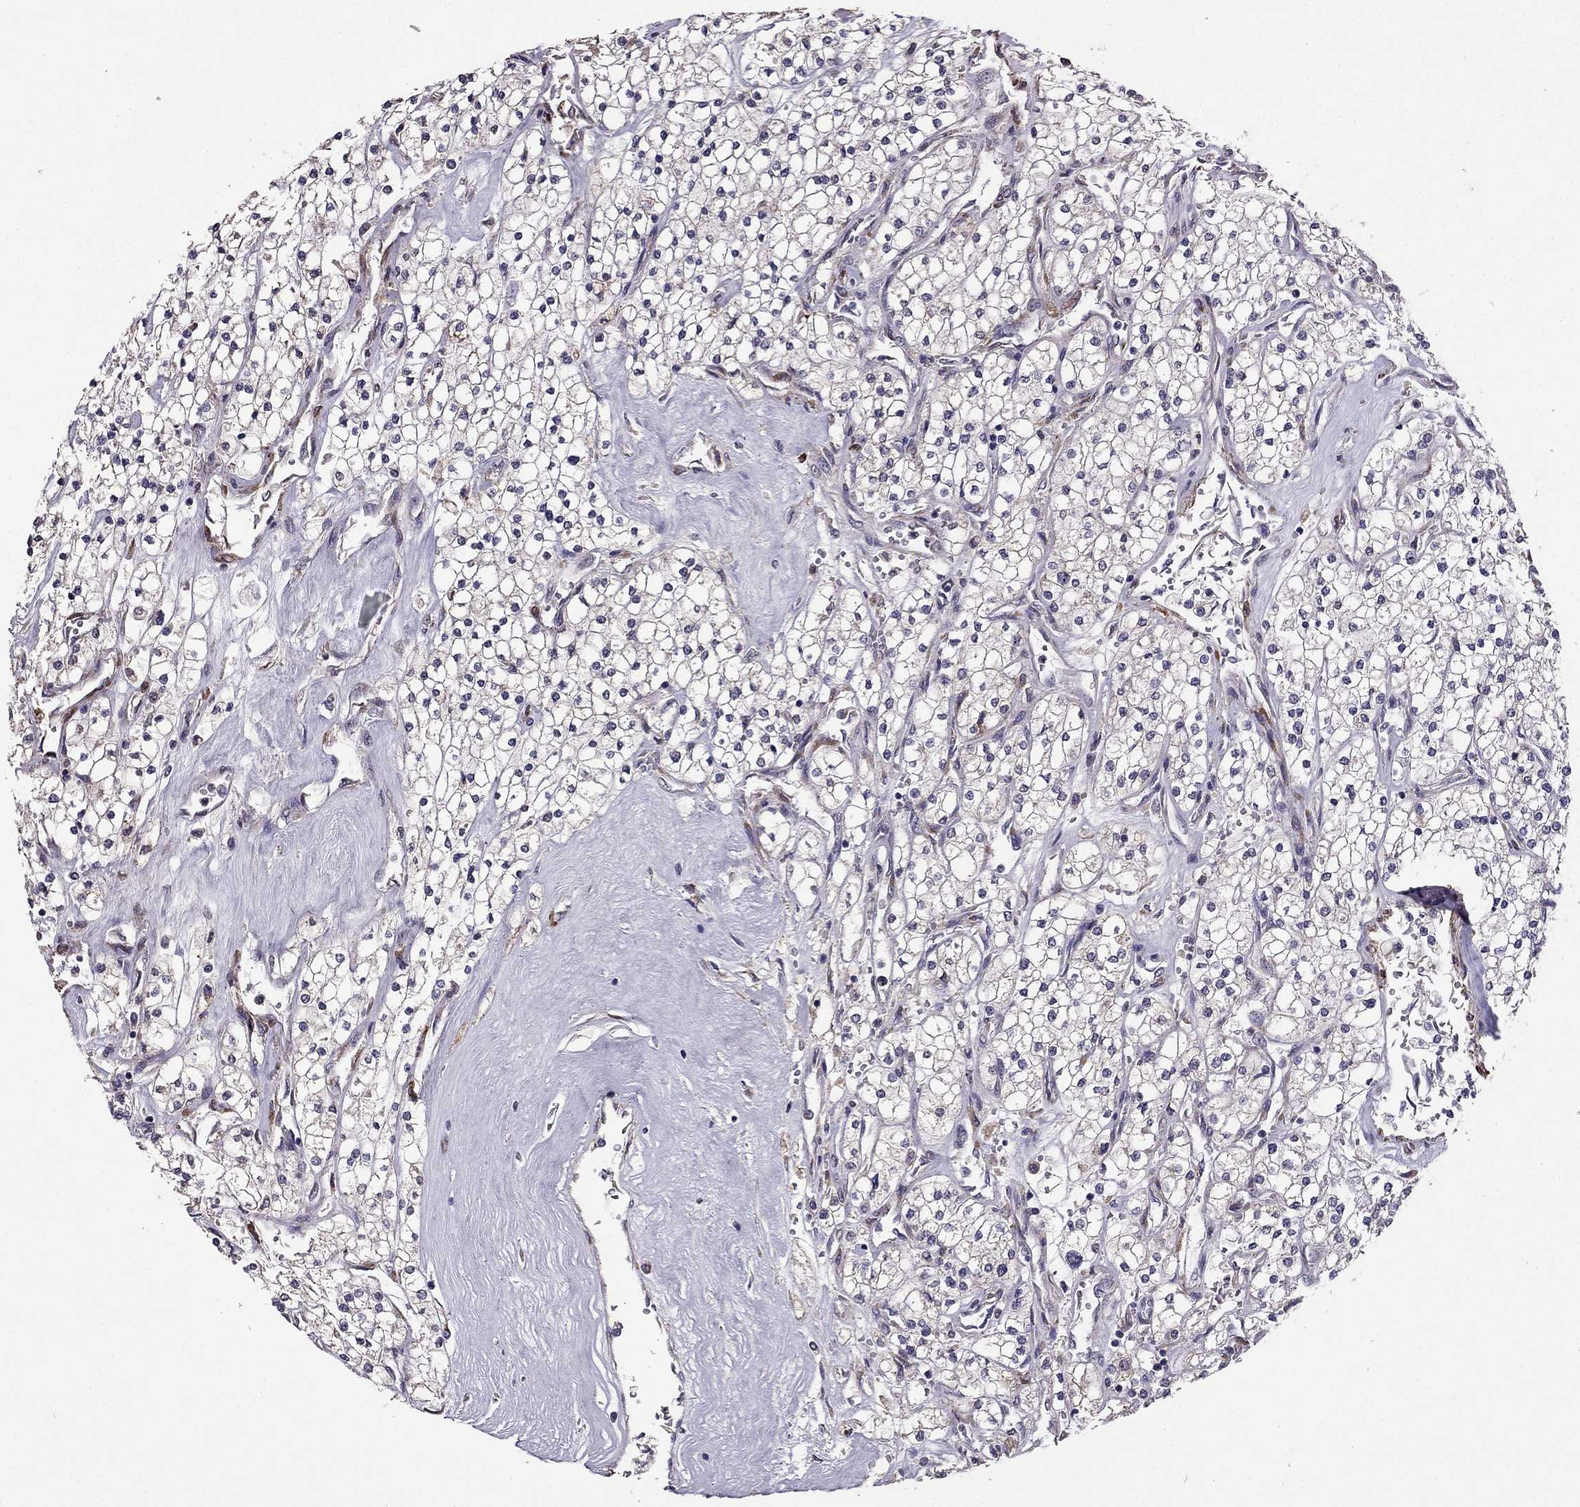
{"staining": {"intensity": "negative", "quantity": "none", "location": "none"}, "tissue": "renal cancer", "cell_type": "Tumor cells", "image_type": "cancer", "snomed": [{"axis": "morphology", "description": "Adenocarcinoma, NOS"}, {"axis": "topography", "description": "Kidney"}], "caption": "There is no significant positivity in tumor cells of adenocarcinoma (renal).", "gene": "CDH9", "patient": {"sex": "male", "age": 80}}